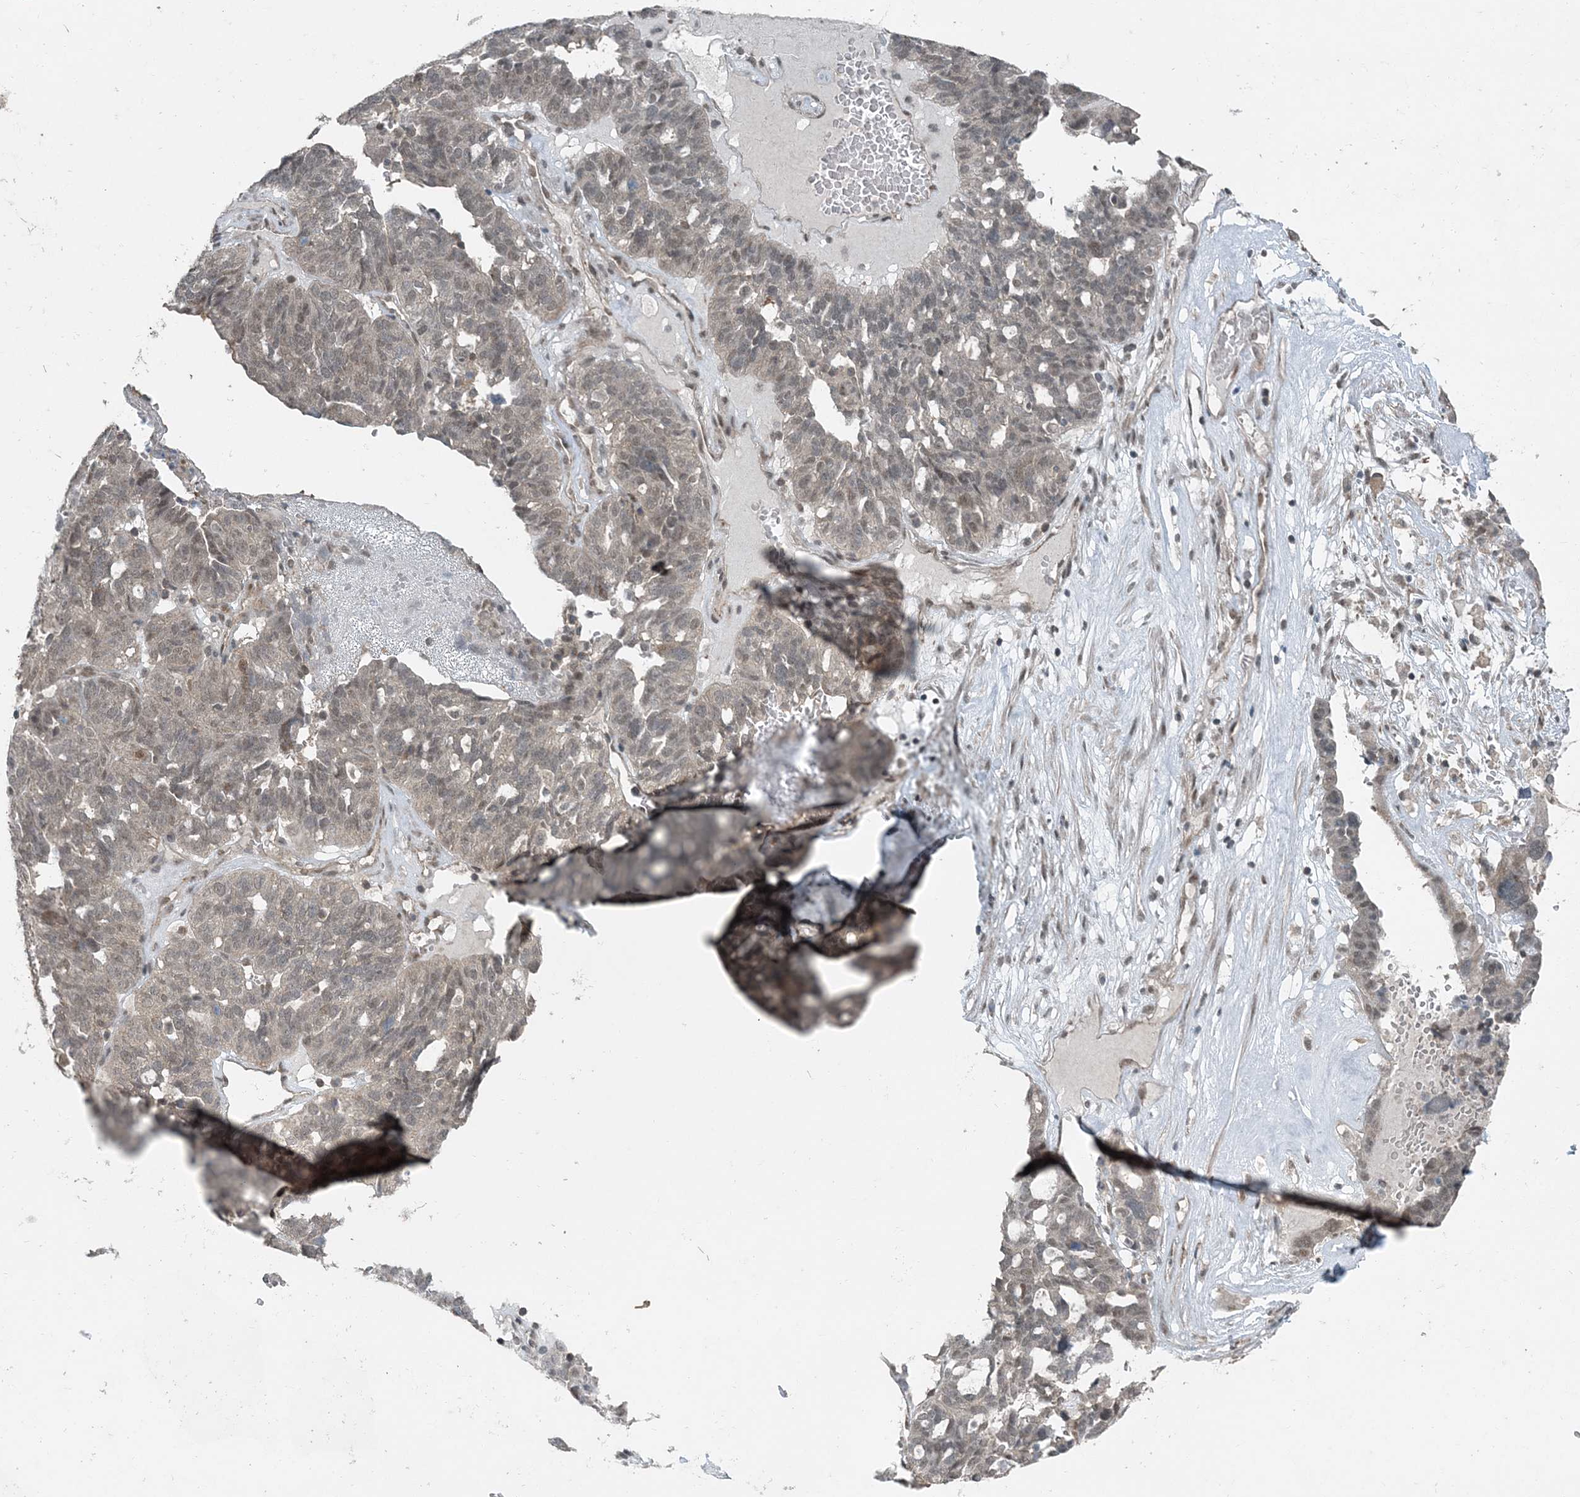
{"staining": {"intensity": "weak", "quantity": ">75%", "location": "nuclear"}, "tissue": "ovarian cancer", "cell_type": "Tumor cells", "image_type": "cancer", "snomed": [{"axis": "morphology", "description": "Cystadenocarcinoma, serous, NOS"}, {"axis": "topography", "description": "Ovary"}], "caption": "Tumor cells demonstrate low levels of weak nuclear expression in about >75% of cells in human ovarian serous cystadenocarcinoma.", "gene": "COPS7B", "patient": {"sex": "female", "age": 59}}